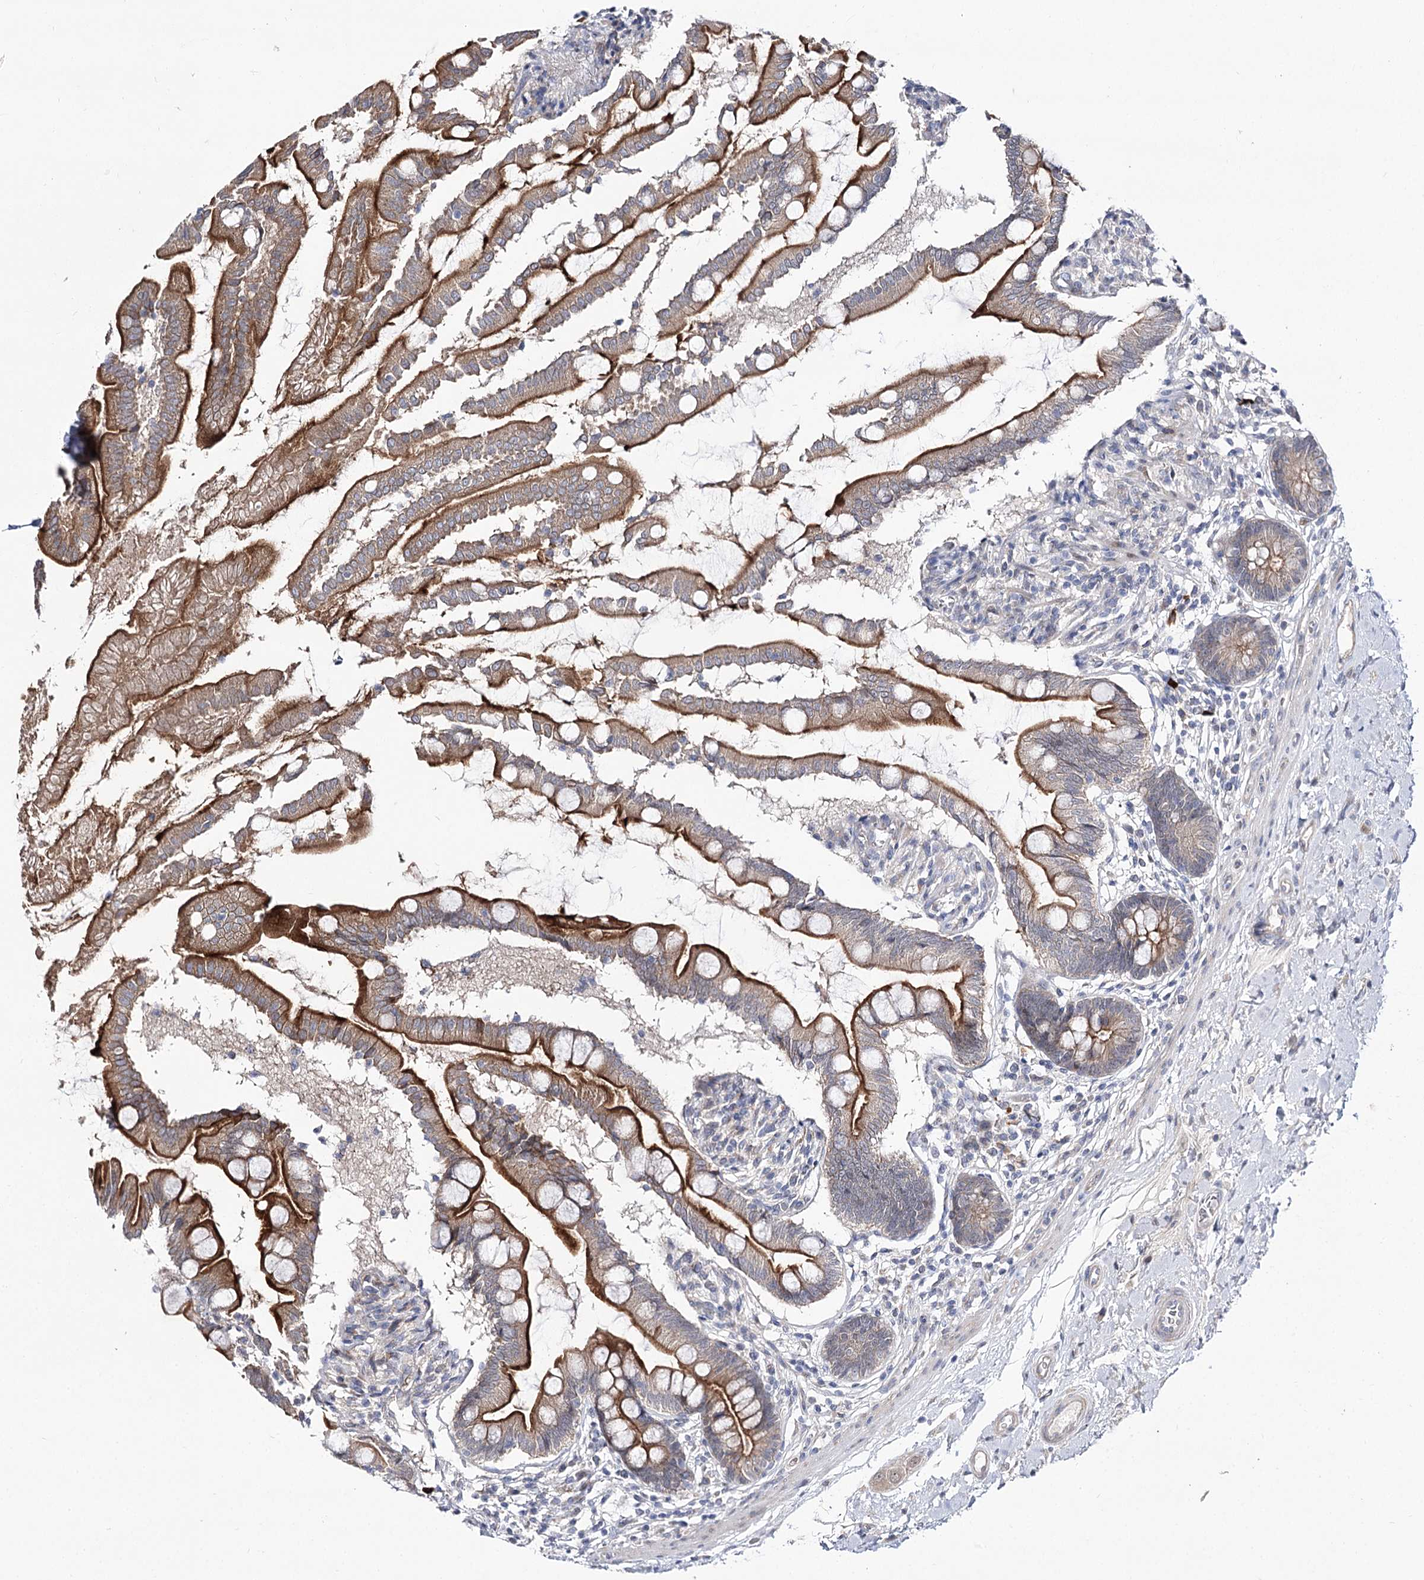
{"staining": {"intensity": "strong", "quantity": ">75%", "location": "cytoplasmic/membranous"}, "tissue": "small intestine", "cell_type": "Glandular cells", "image_type": "normal", "snomed": [{"axis": "morphology", "description": "Normal tissue, NOS"}, {"axis": "topography", "description": "Small intestine"}], "caption": "Immunohistochemistry (IHC) (DAB) staining of normal human small intestine reveals strong cytoplasmic/membranous protein expression in approximately >75% of glandular cells.", "gene": "ARHGAP32", "patient": {"sex": "female", "age": 56}}